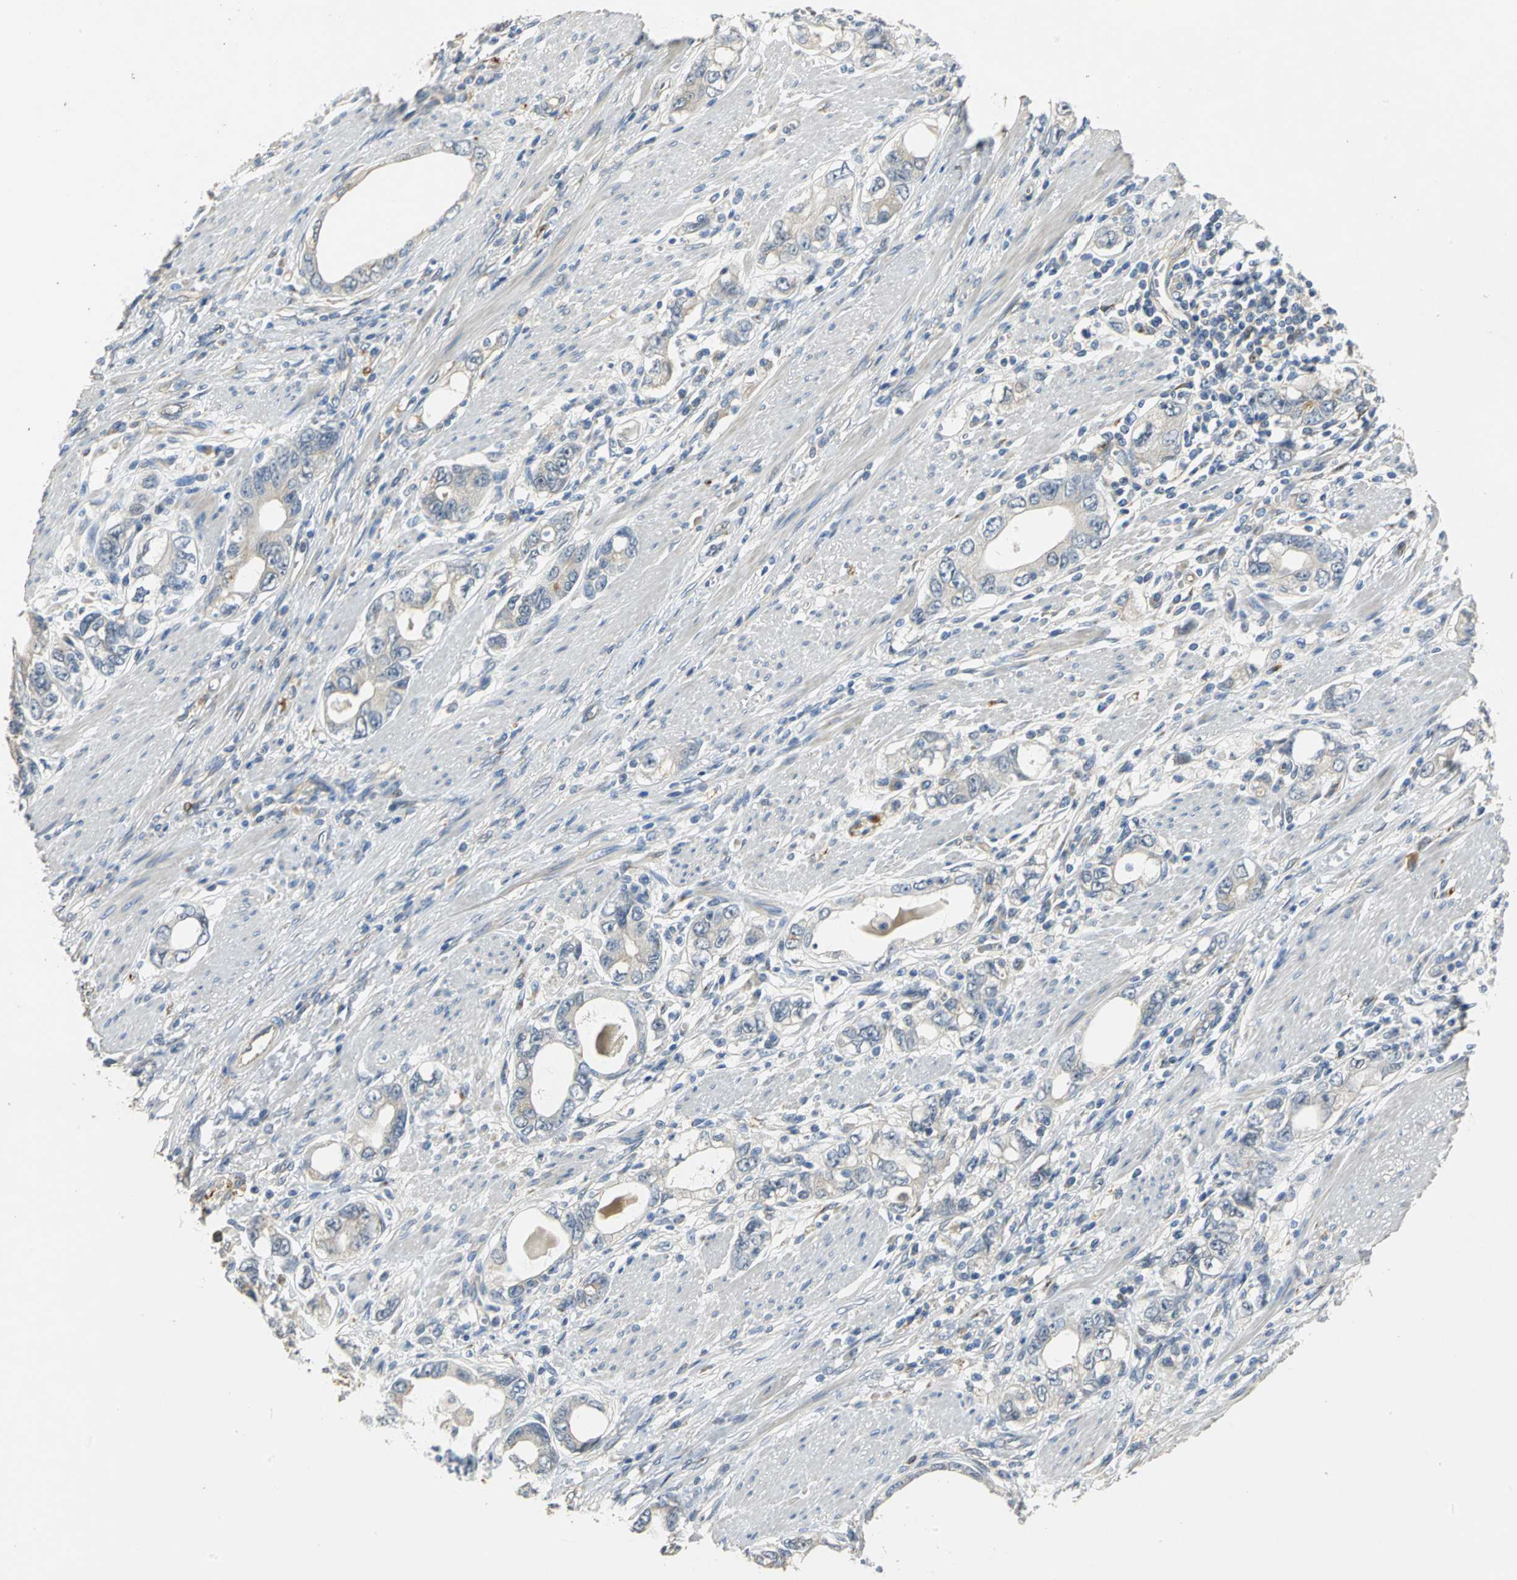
{"staining": {"intensity": "weak", "quantity": "<25%", "location": "cytoplasmic/membranous"}, "tissue": "stomach cancer", "cell_type": "Tumor cells", "image_type": "cancer", "snomed": [{"axis": "morphology", "description": "Adenocarcinoma, NOS"}, {"axis": "topography", "description": "Stomach, lower"}], "caption": "Adenocarcinoma (stomach) was stained to show a protein in brown. There is no significant expression in tumor cells. Brightfield microscopy of immunohistochemistry stained with DAB (brown) and hematoxylin (blue), captured at high magnification.", "gene": "IL17RB", "patient": {"sex": "female", "age": 93}}